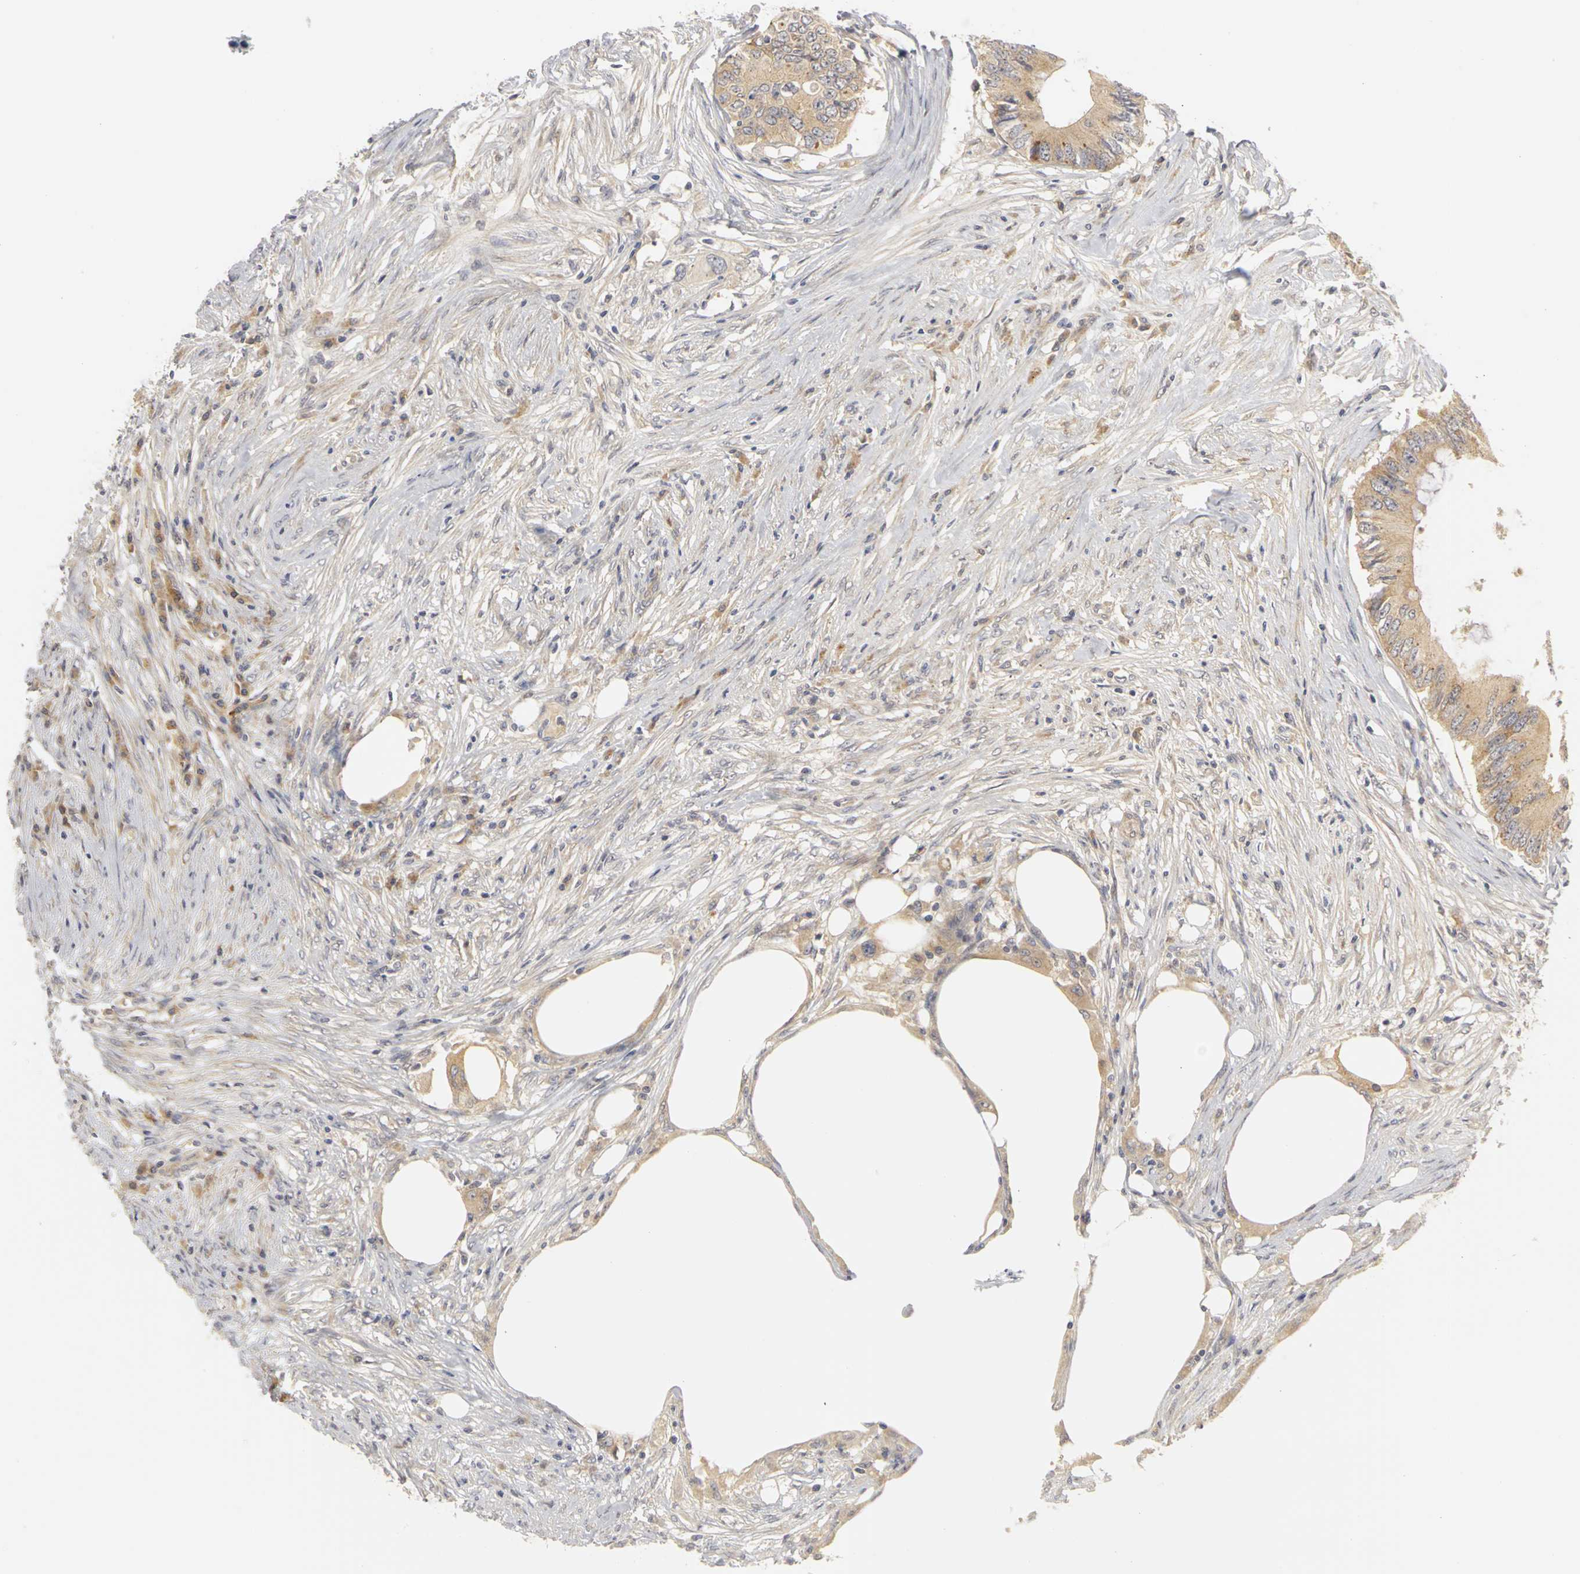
{"staining": {"intensity": "weak", "quantity": ">75%", "location": "cytoplasmic/membranous"}, "tissue": "colorectal cancer", "cell_type": "Tumor cells", "image_type": "cancer", "snomed": [{"axis": "morphology", "description": "Adenocarcinoma, NOS"}, {"axis": "topography", "description": "Colon"}], "caption": "Human colorectal cancer stained for a protein (brown) reveals weak cytoplasmic/membranous positive expression in about >75% of tumor cells.", "gene": "IRAK1", "patient": {"sex": "male", "age": 71}}